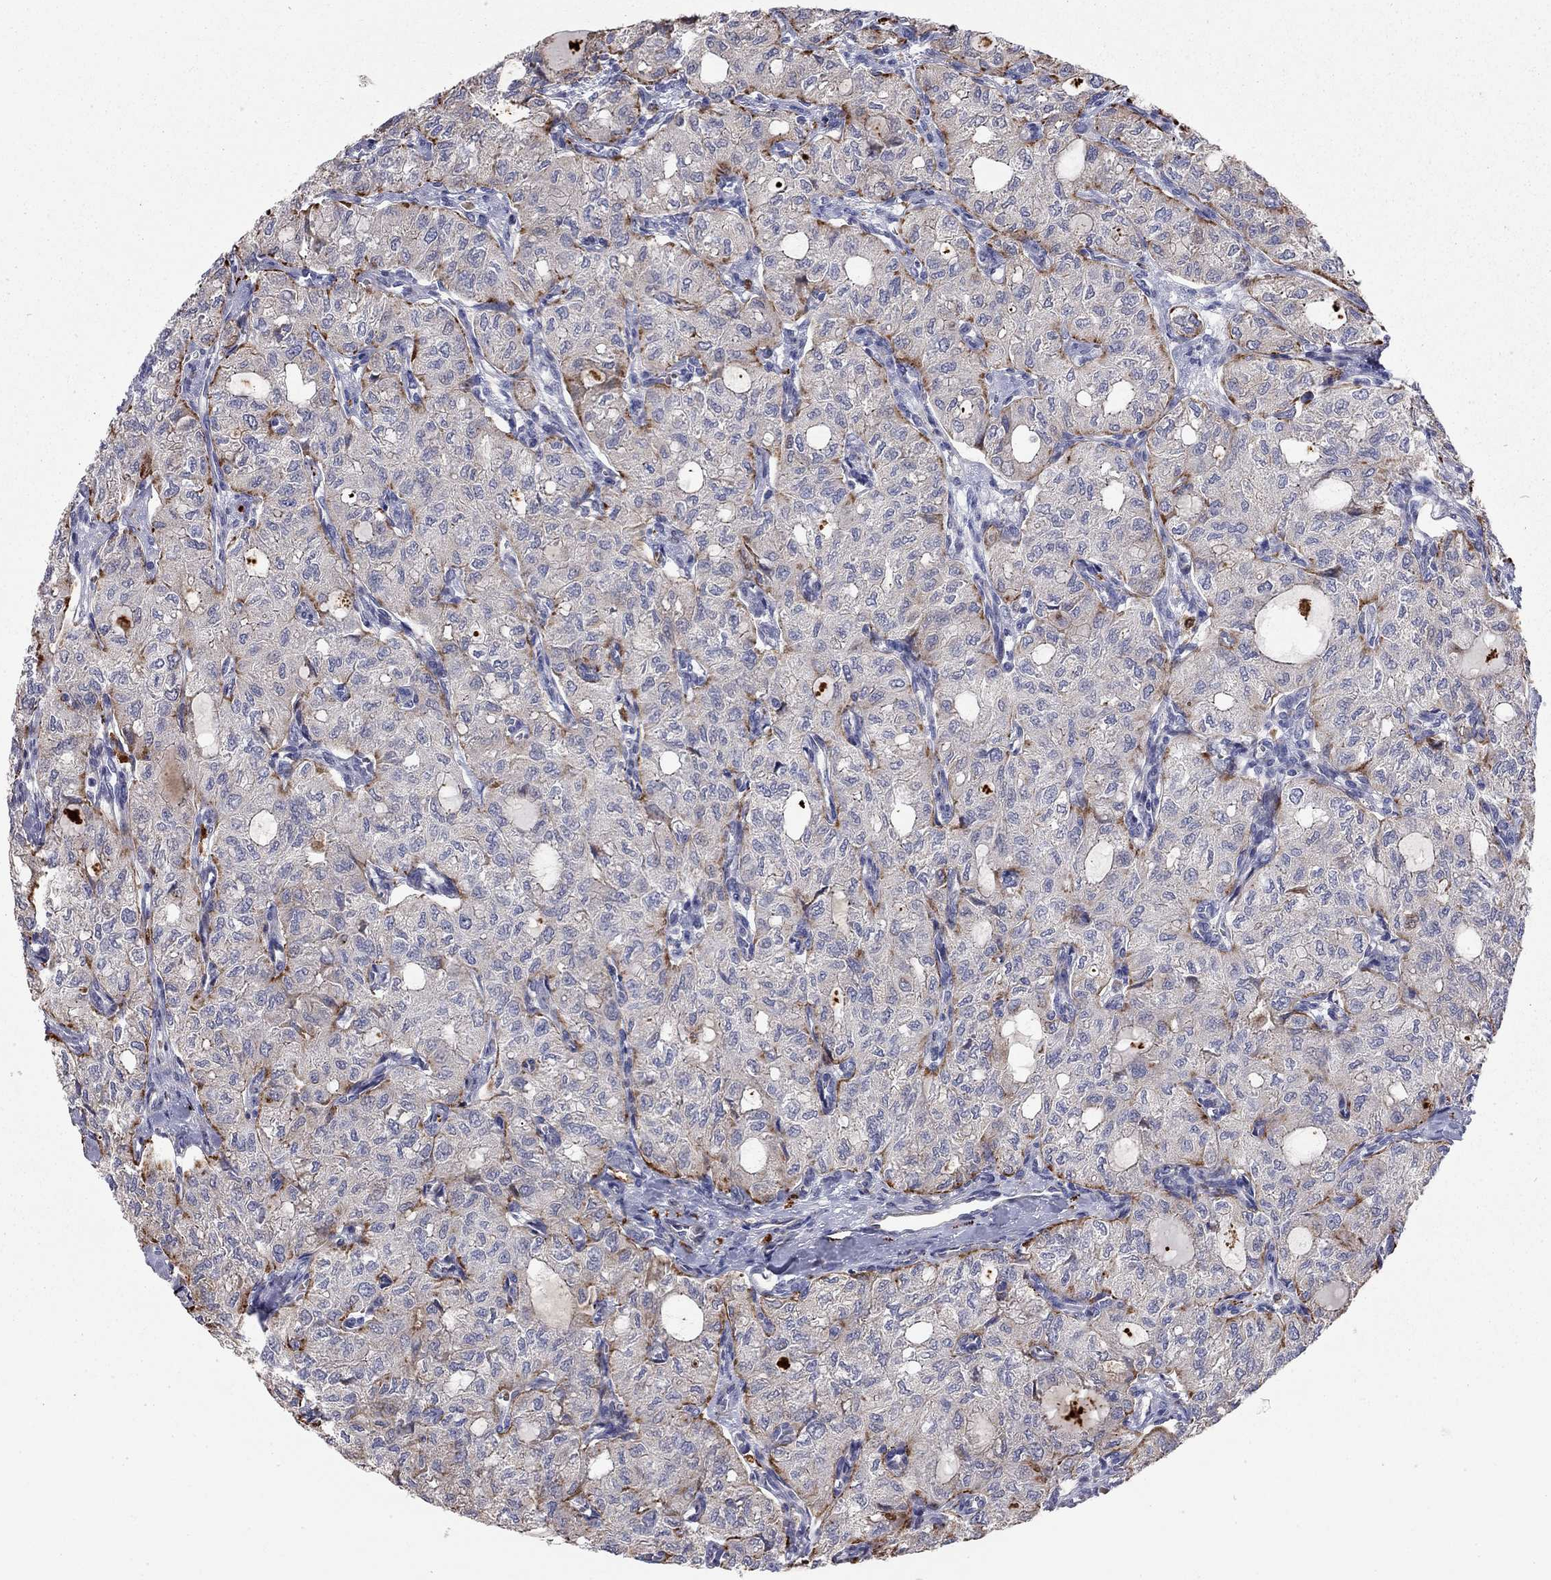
{"staining": {"intensity": "strong", "quantity": "<25%", "location": "cytoplasmic/membranous"}, "tissue": "thyroid cancer", "cell_type": "Tumor cells", "image_type": "cancer", "snomed": [{"axis": "morphology", "description": "Follicular adenoma carcinoma, NOS"}, {"axis": "topography", "description": "Thyroid gland"}], "caption": "Protein analysis of thyroid cancer (follicular adenoma carcinoma) tissue shows strong cytoplasmic/membranous staining in approximately <25% of tumor cells.", "gene": "KANSL1L", "patient": {"sex": "male", "age": 75}}